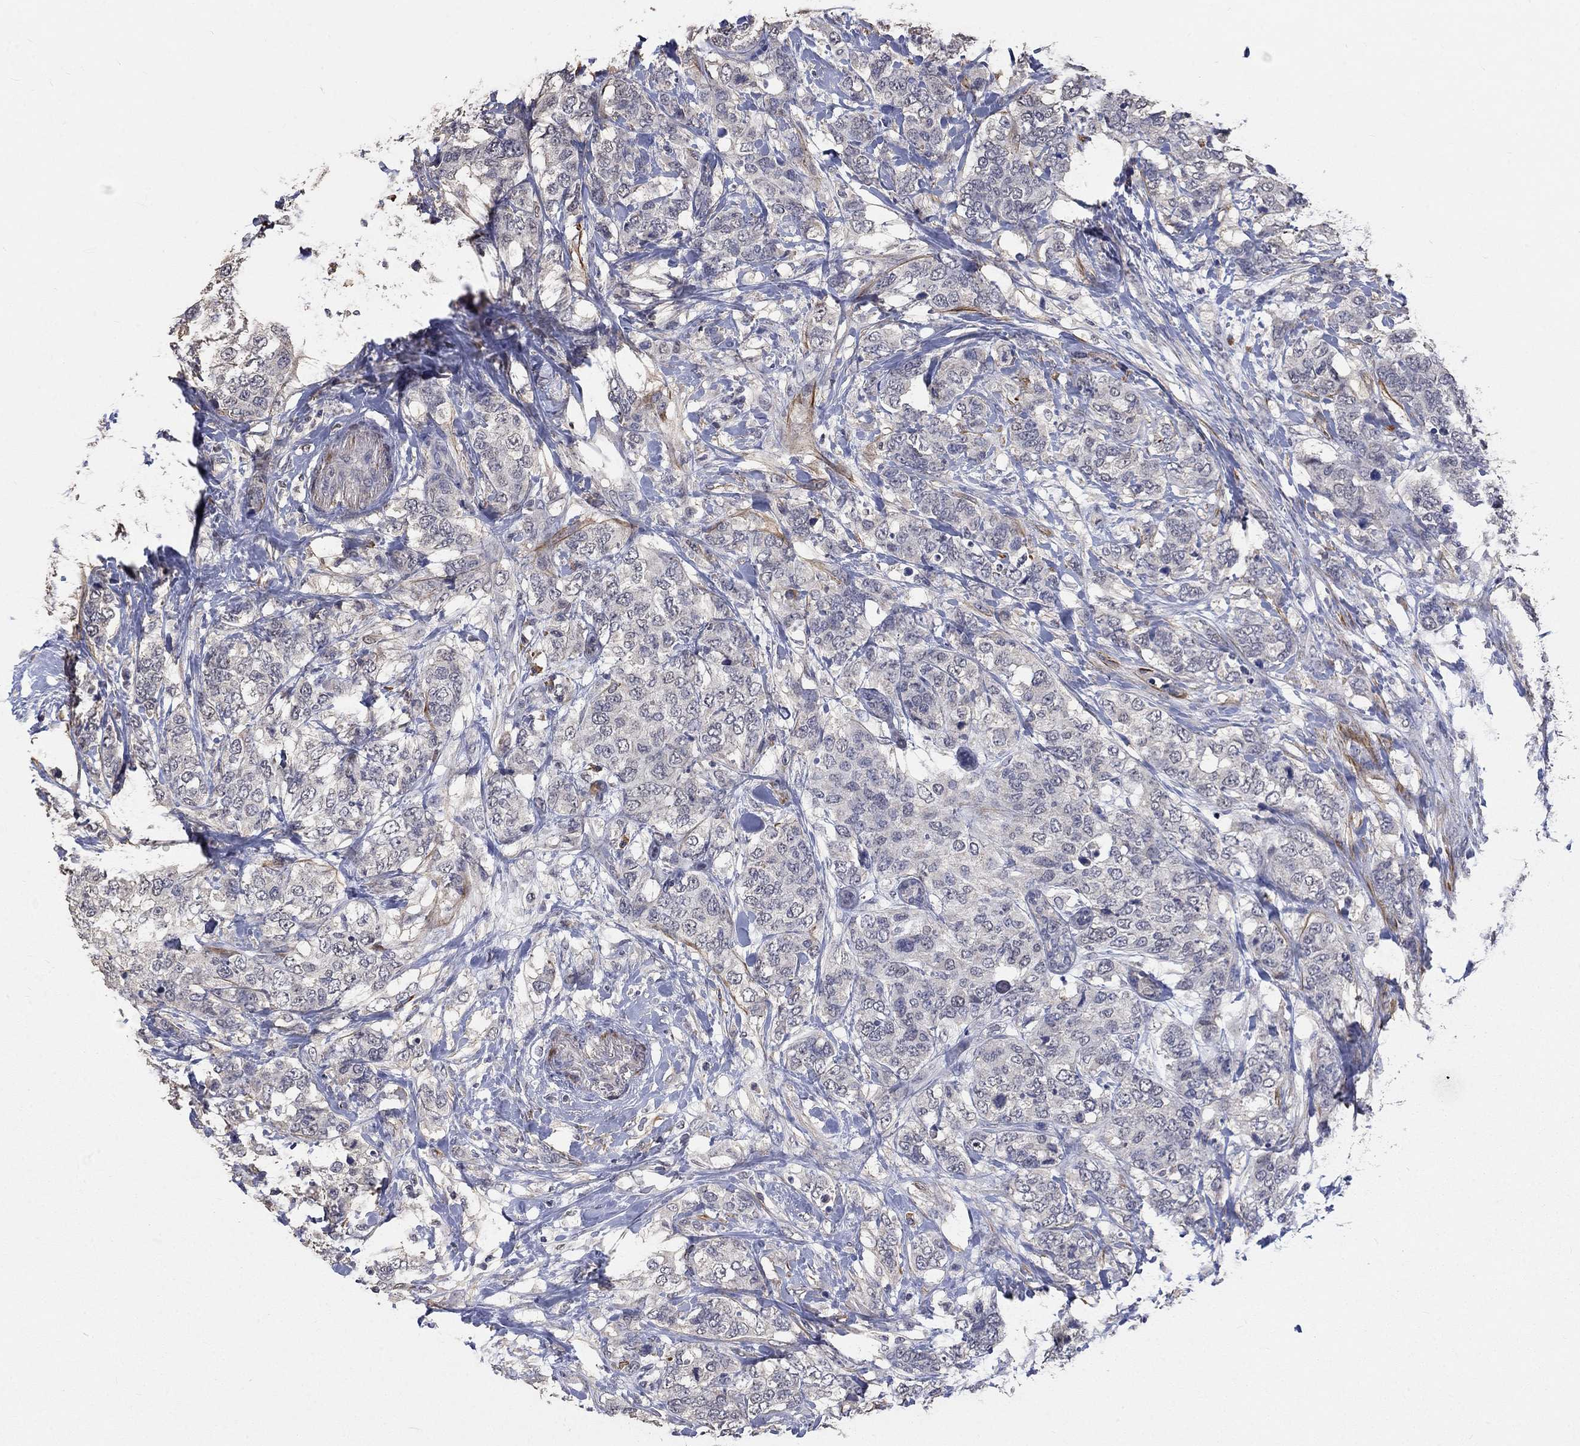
{"staining": {"intensity": "negative", "quantity": "none", "location": "none"}, "tissue": "breast cancer", "cell_type": "Tumor cells", "image_type": "cancer", "snomed": [{"axis": "morphology", "description": "Lobular carcinoma"}, {"axis": "topography", "description": "Breast"}], "caption": "Immunohistochemical staining of breast cancer demonstrates no significant expression in tumor cells. Nuclei are stained in blue.", "gene": "ZBTB18", "patient": {"sex": "female", "age": 59}}